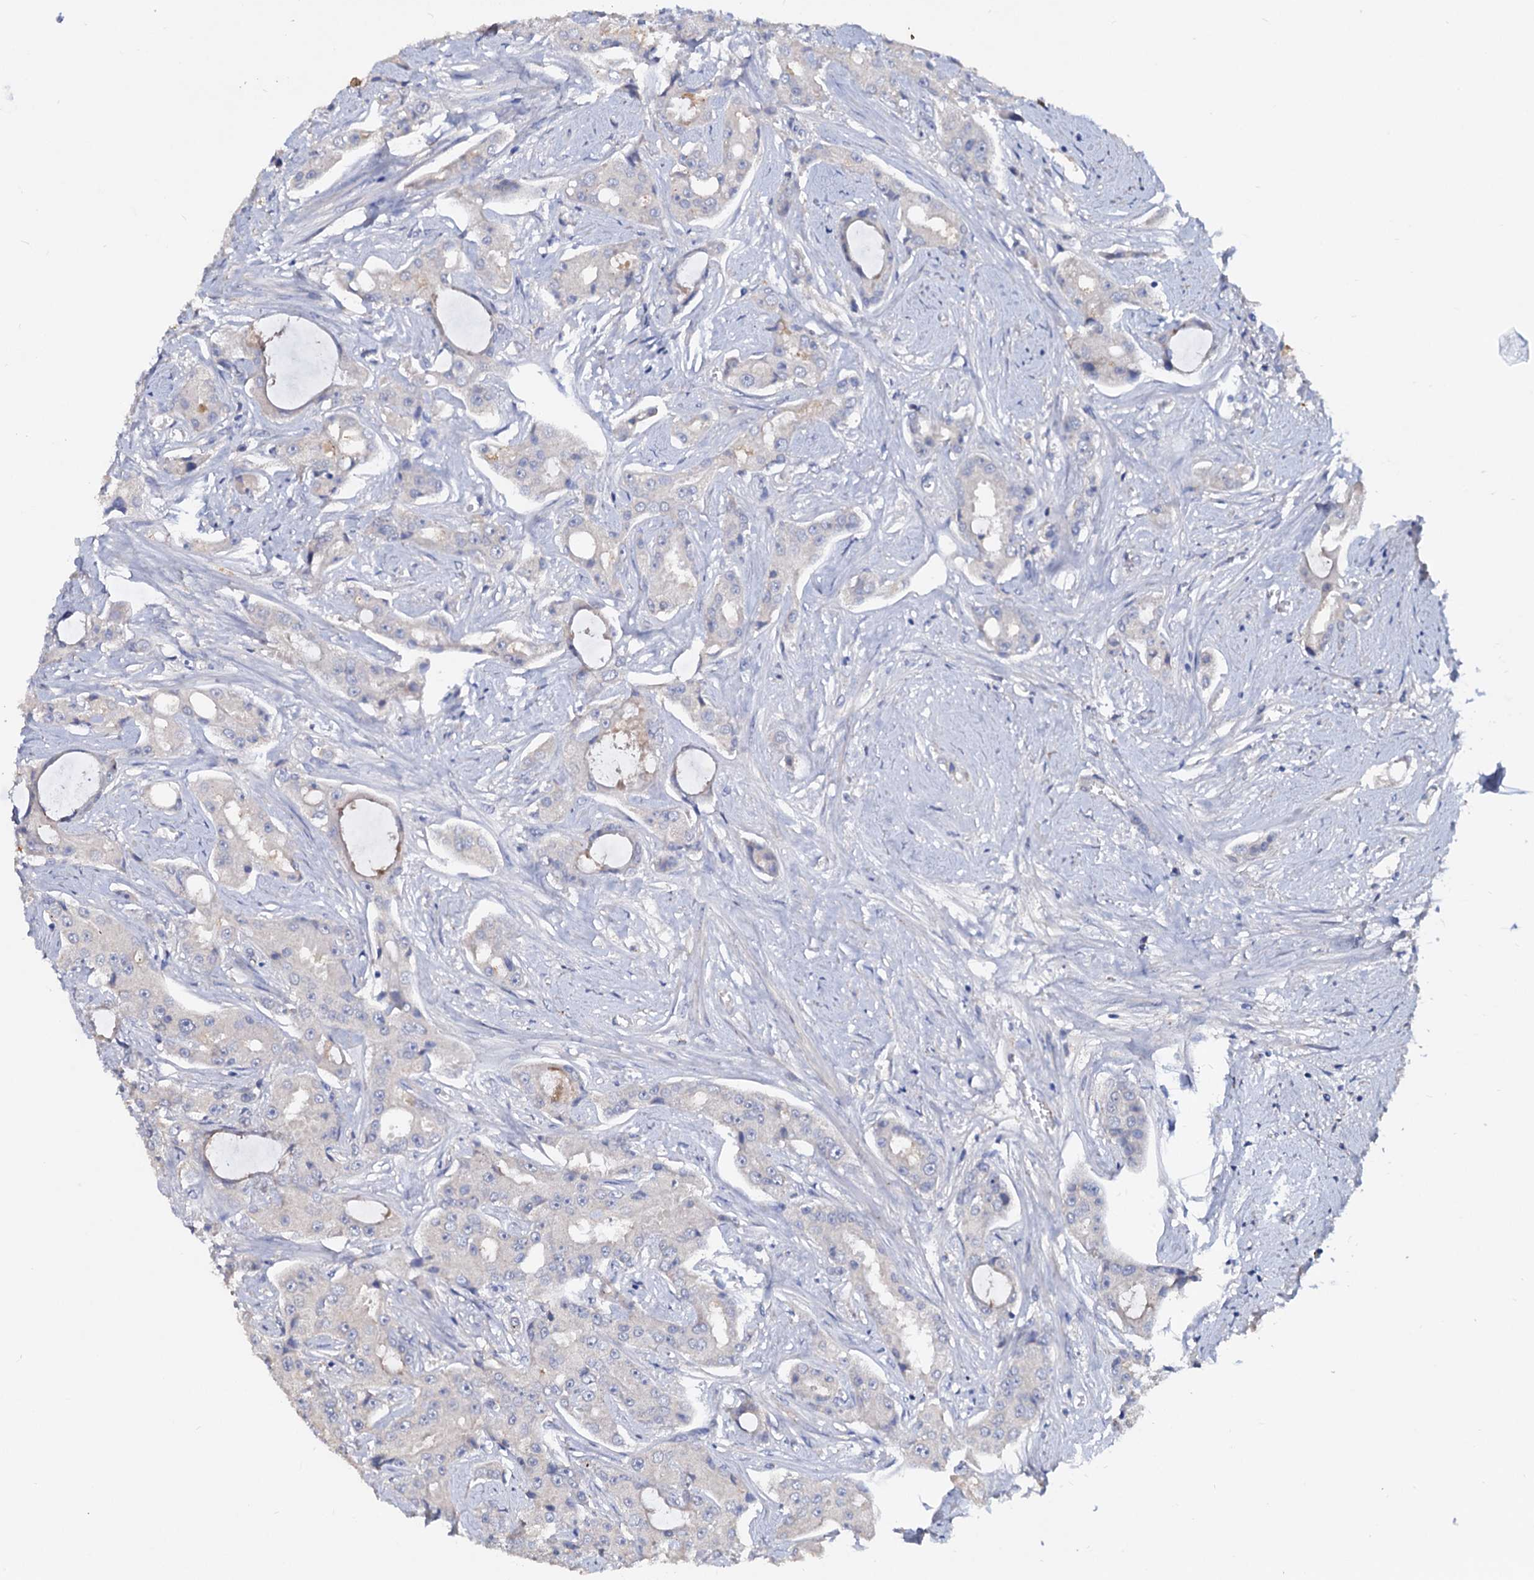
{"staining": {"intensity": "negative", "quantity": "none", "location": "none"}, "tissue": "prostate cancer", "cell_type": "Tumor cells", "image_type": "cancer", "snomed": [{"axis": "morphology", "description": "Adenocarcinoma, High grade"}, {"axis": "topography", "description": "Prostate"}], "caption": "This is a histopathology image of immunohistochemistry staining of prostate cancer, which shows no expression in tumor cells. Brightfield microscopy of IHC stained with DAB (brown) and hematoxylin (blue), captured at high magnification.", "gene": "NPAS4", "patient": {"sex": "male", "age": 73}}